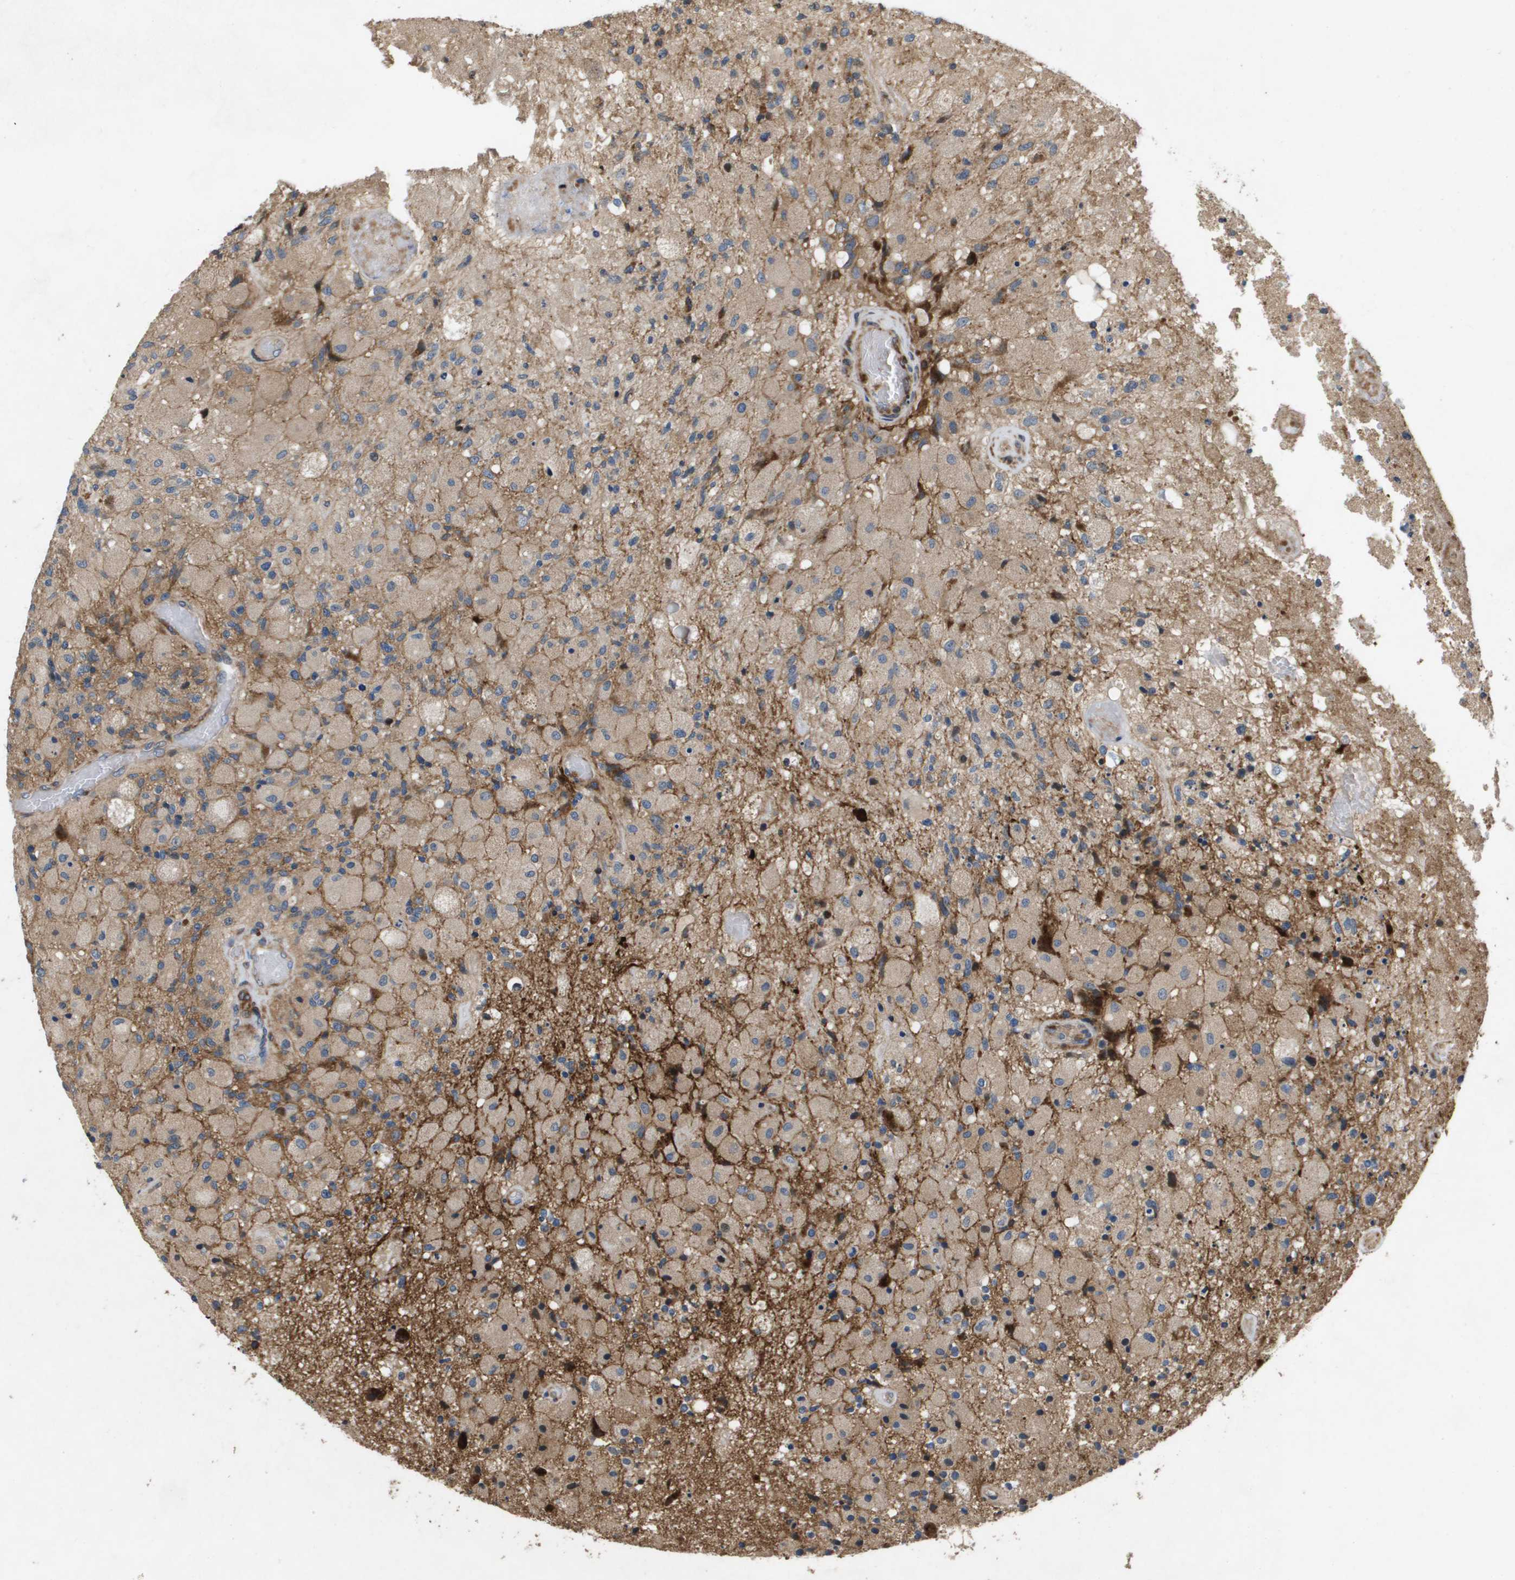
{"staining": {"intensity": "weak", "quantity": "25%-75%", "location": "cytoplasmic/membranous"}, "tissue": "glioma", "cell_type": "Tumor cells", "image_type": "cancer", "snomed": [{"axis": "morphology", "description": "Normal tissue, NOS"}, {"axis": "morphology", "description": "Glioma, malignant, High grade"}, {"axis": "topography", "description": "Cerebral cortex"}], "caption": "Immunohistochemical staining of human glioma reveals low levels of weak cytoplasmic/membranous protein positivity in about 25%-75% of tumor cells.", "gene": "ENTPD2", "patient": {"sex": "male", "age": 77}}